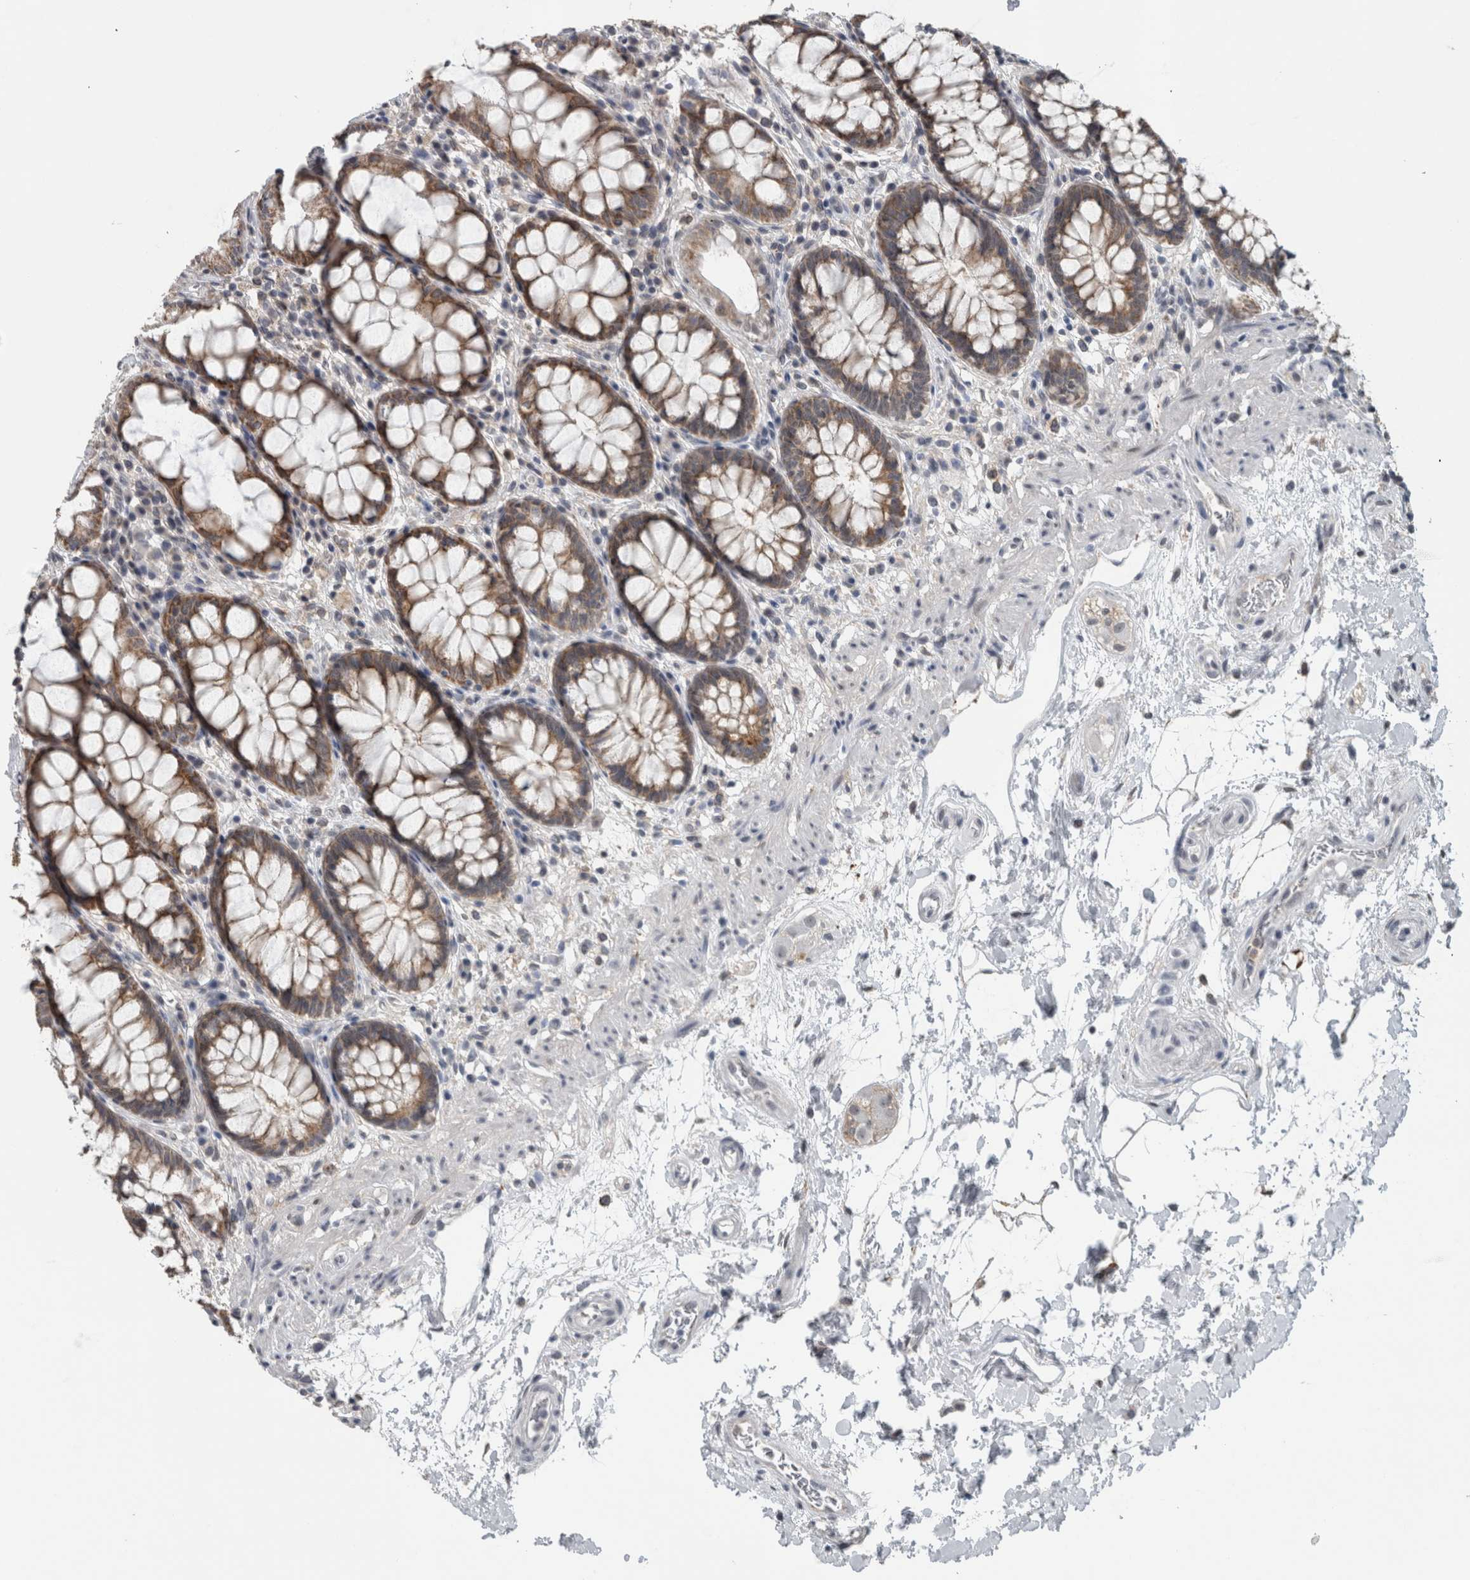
{"staining": {"intensity": "strong", "quantity": ">75%", "location": "cytoplasmic/membranous"}, "tissue": "rectum", "cell_type": "Glandular cells", "image_type": "normal", "snomed": [{"axis": "morphology", "description": "Normal tissue, NOS"}, {"axis": "topography", "description": "Rectum"}], "caption": "Immunohistochemistry (IHC) staining of normal rectum, which shows high levels of strong cytoplasmic/membranous staining in approximately >75% of glandular cells indicating strong cytoplasmic/membranous protein staining. The staining was performed using DAB (brown) for protein detection and nuclei were counterstained in hematoxylin (blue).", "gene": "ACSF2", "patient": {"sex": "male", "age": 64}}